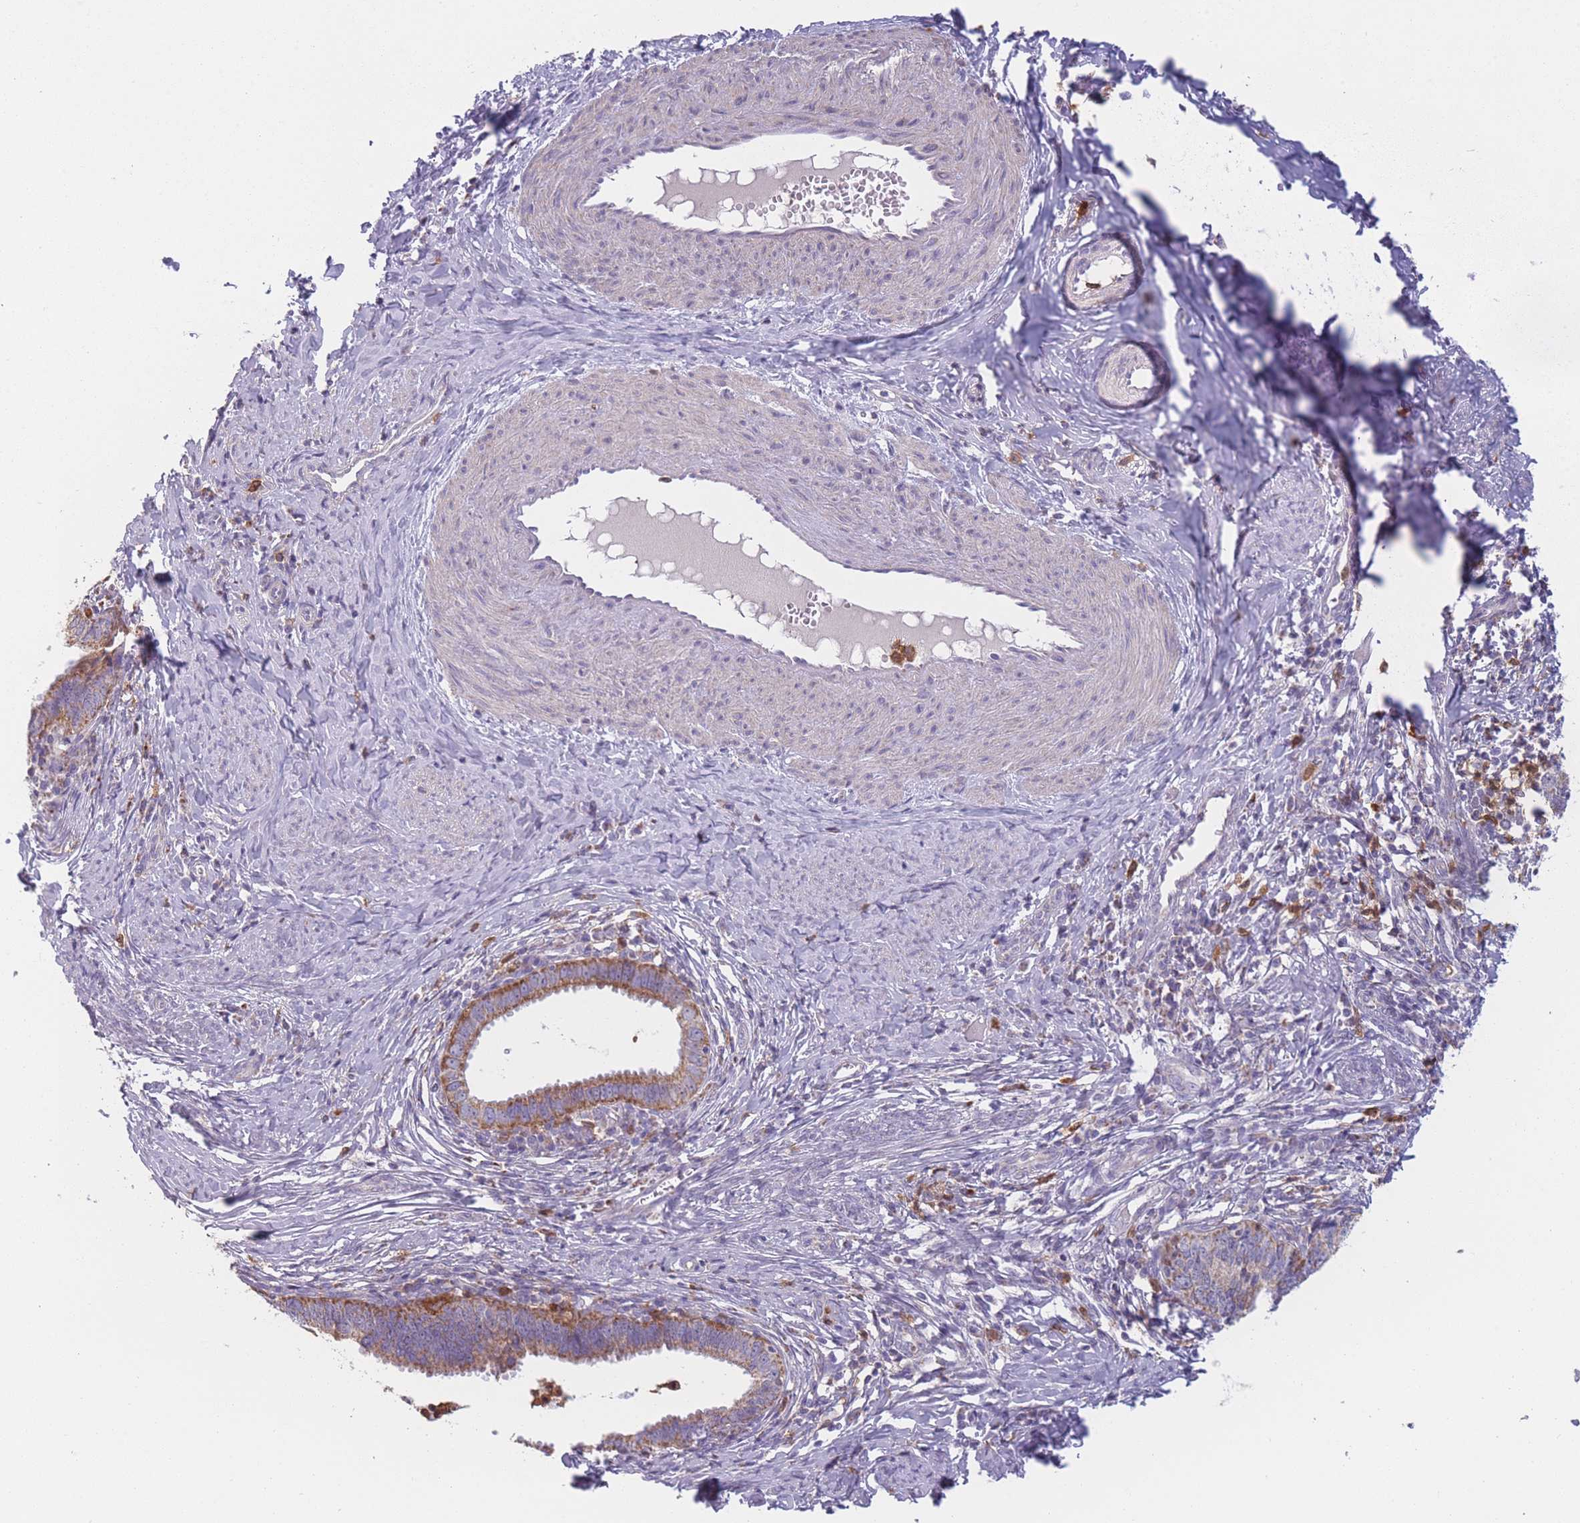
{"staining": {"intensity": "moderate", "quantity": ">75%", "location": "cytoplasmic/membranous"}, "tissue": "cervical cancer", "cell_type": "Tumor cells", "image_type": "cancer", "snomed": [{"axis": "morphology", "description": "Adenocarcinoma, NOS"}, {"axis": "topography", "description": "Cervix"}], "caption": "High-magnification brightfield microscopy of adenocarcinoma (cervical) stained with DAB (brown) and counterstained with hematoxylin (blue). tumor cells exhibit moderate cytoplasmic/membranous staining is appreciated in about>75% of cells. (DAB (3,3'-diaminobenzidine) = brown stain, brightfield microscopy at high magnification).", "gene": "PRAM1", "patient": {"sex": "female", "age": 36}}